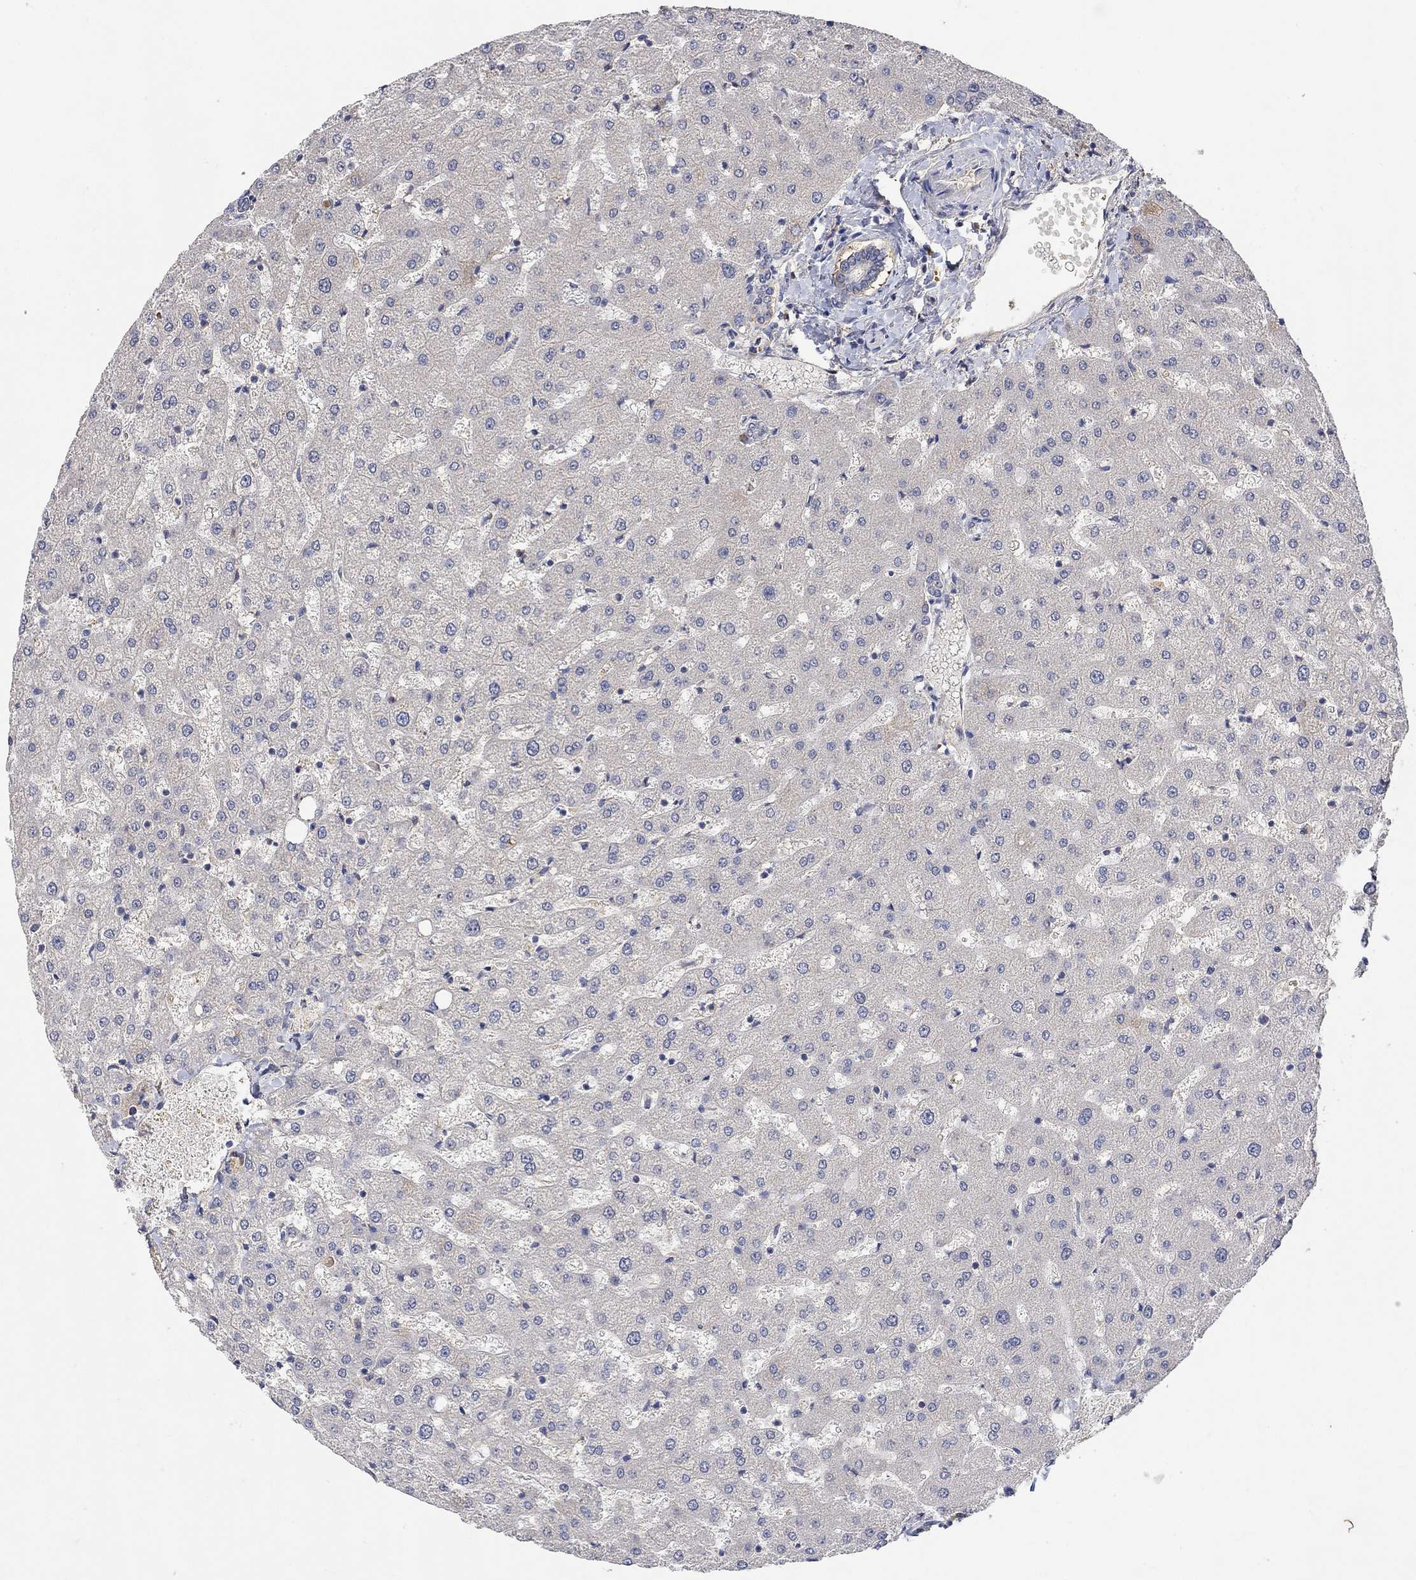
{"staining": {"intensity": "negative", "quantity": "none", "location": "none"}, "tissue": "liver", "cell_type": "Cholangiocytes", "image_type": "normal", "snomed": [{"axis": "morphology", "description": "Normal tissue, NOS"}, {"axis": "topography", "description": "Liver"}], "caption": "IHC photomicrograph of benign liver: human liver stained with DAB demonstrates no significant protein expression in cholangiocytes. (Brightfield microscopy of DAB IHC at high magnification).", "gene": "MSTN", "patient": {"sex": "female", "age": 50}}